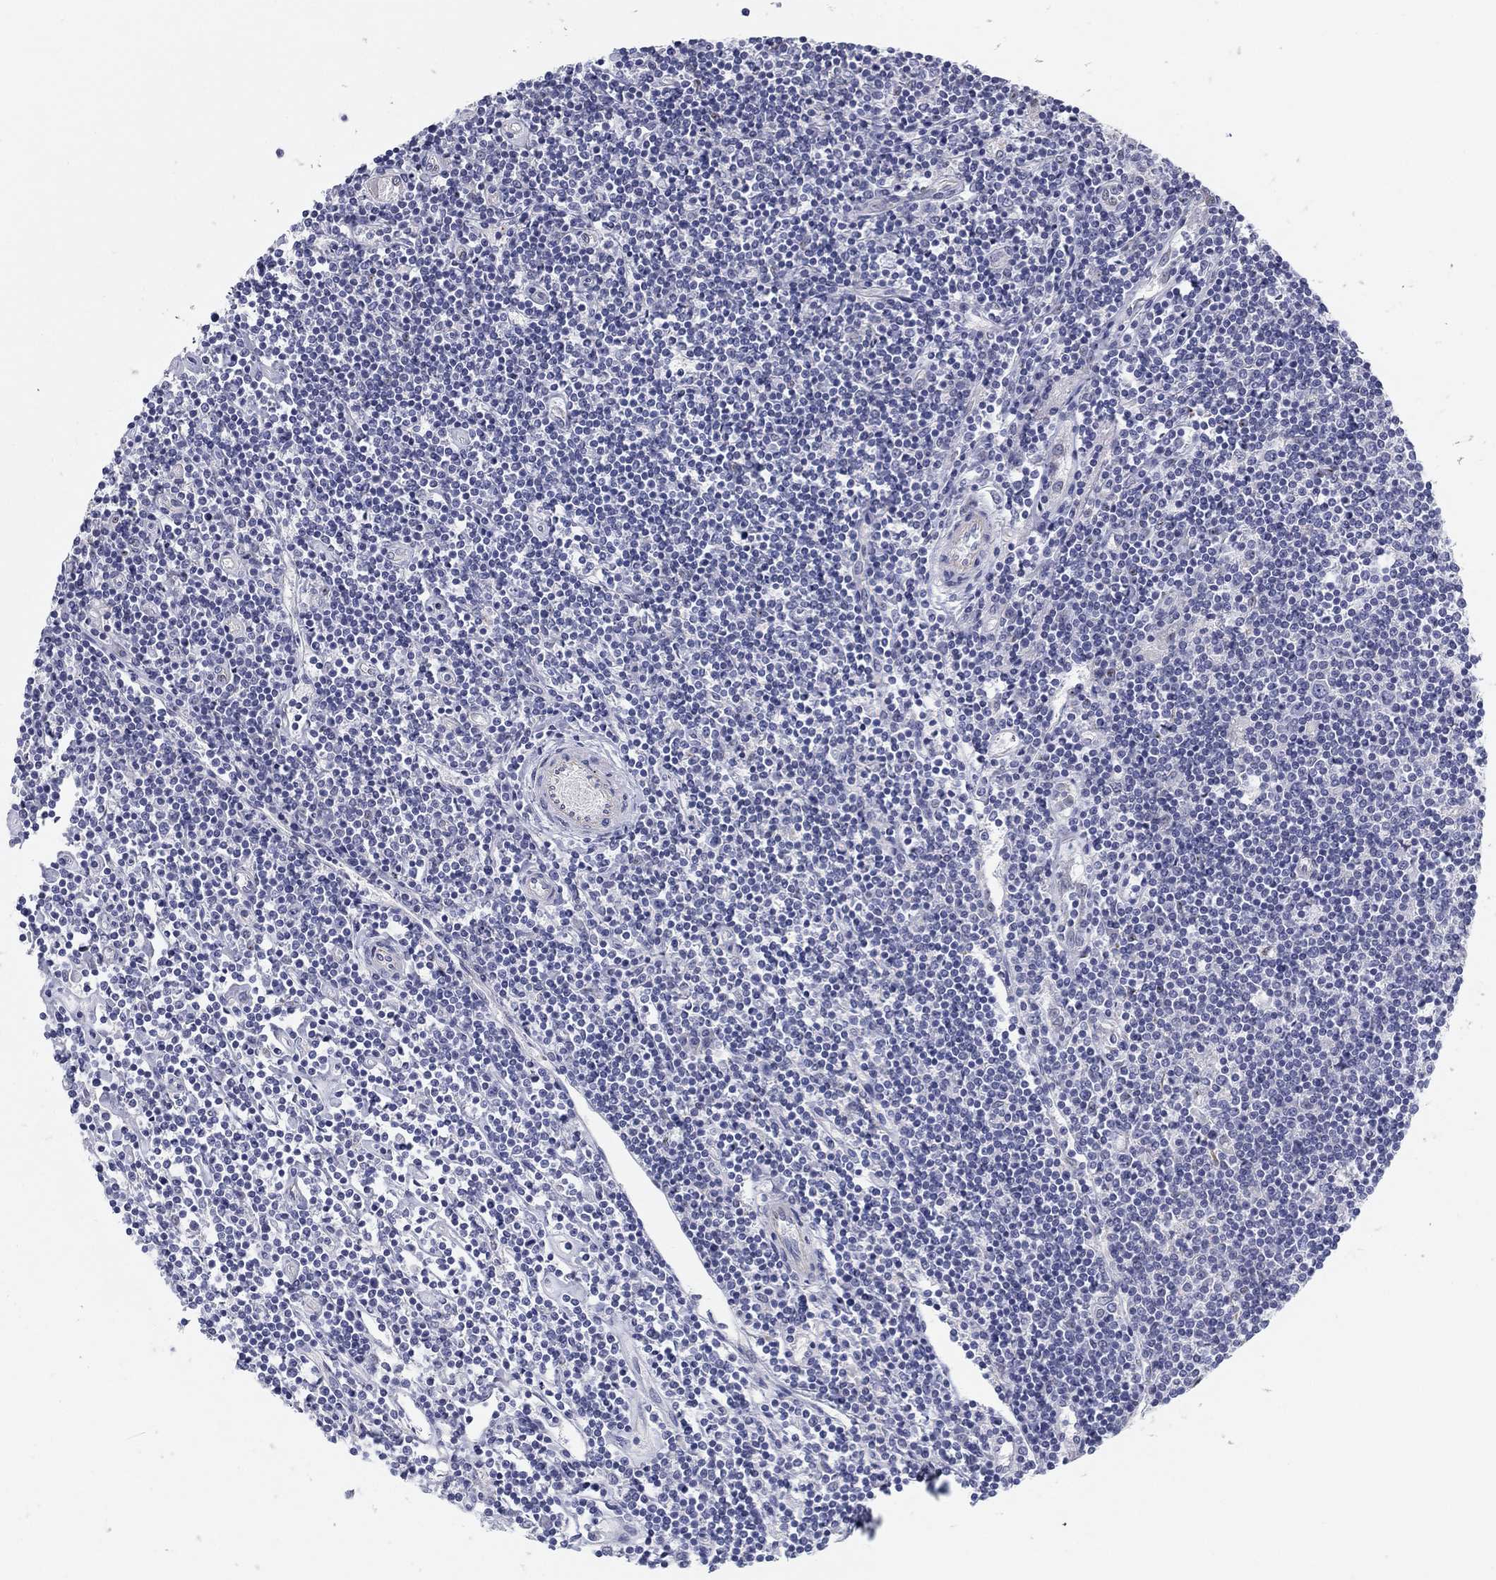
{"staining": {"intensity": "negative", "quantity": "none", "location": "none"}, "tissue": "lymphoma", "cell_type": "Tumor cells", "image_type": "cancer", "snomed": [{"axis": "morphology", "description": "Hodgkin's disease, NOS"}, {"axis": "topography", "description": "Lymph node"}], "caption": "The histopathology image reveals no staining of tumor cells in lymphoma.", "gene": "SEPTIN3", "patient": {"sex": "male", "age": 40}}